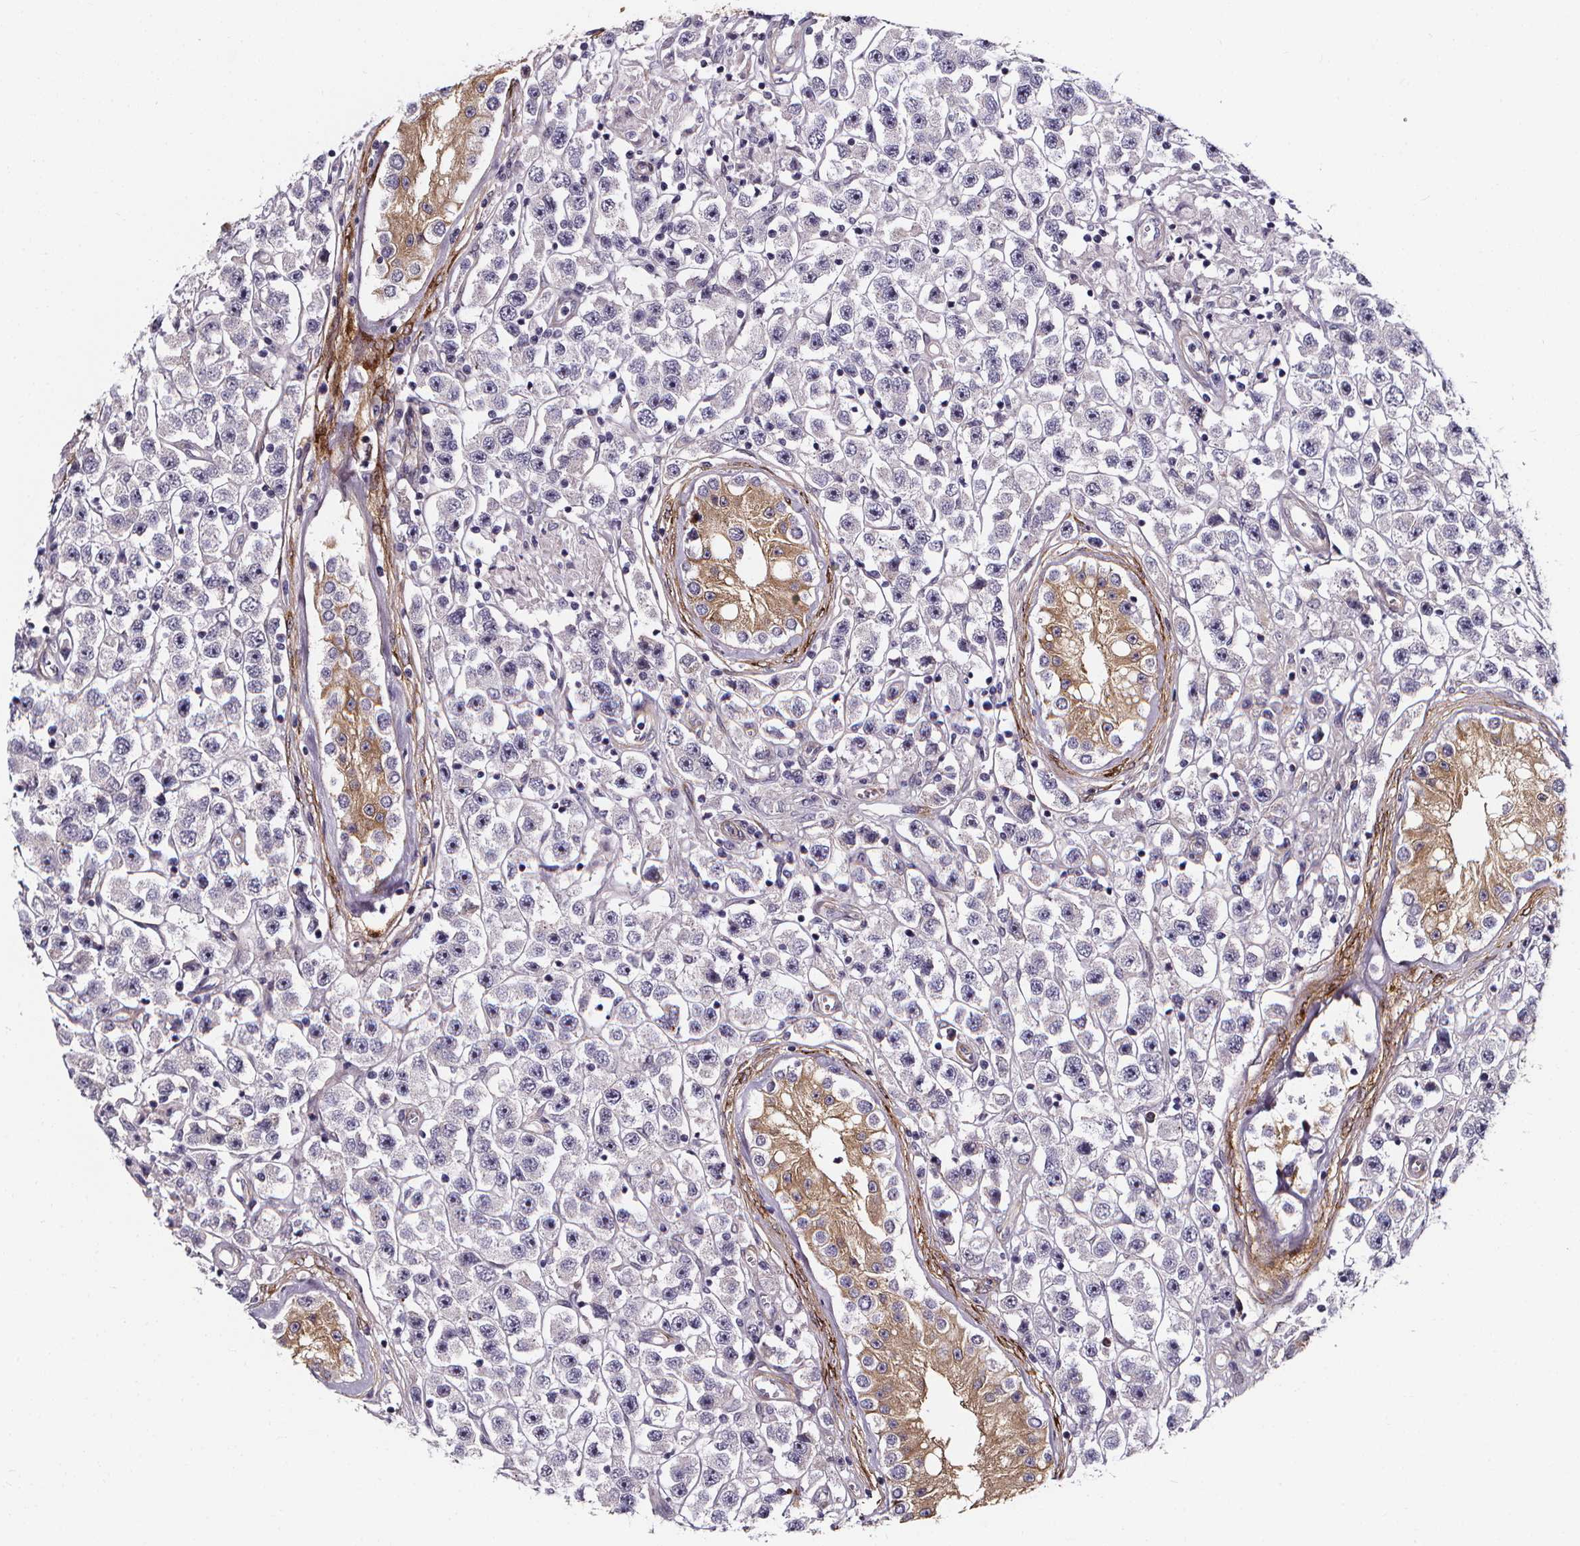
{"staining": {"intensity": "negative", "quantity": "none", "location": "none"}, "tissue": "testis cancer", "cell_type": "Tumor cells", "image_type": "cancer", "snomed": [{"axis": "morphology", "description": "Seminoma, NOS"}, {"axis": "topography", "description": "Testis"}], "caption": "High magnification brightfield microscopy of testis seminoma stained with DAB (3,3'-diaminobenzidine) (brown) and counterstained with hematoxylin (blue): tumor cells show no significant staining.", "gene": "AEBP1", "patient": {"sex": "male", "age": 45}}